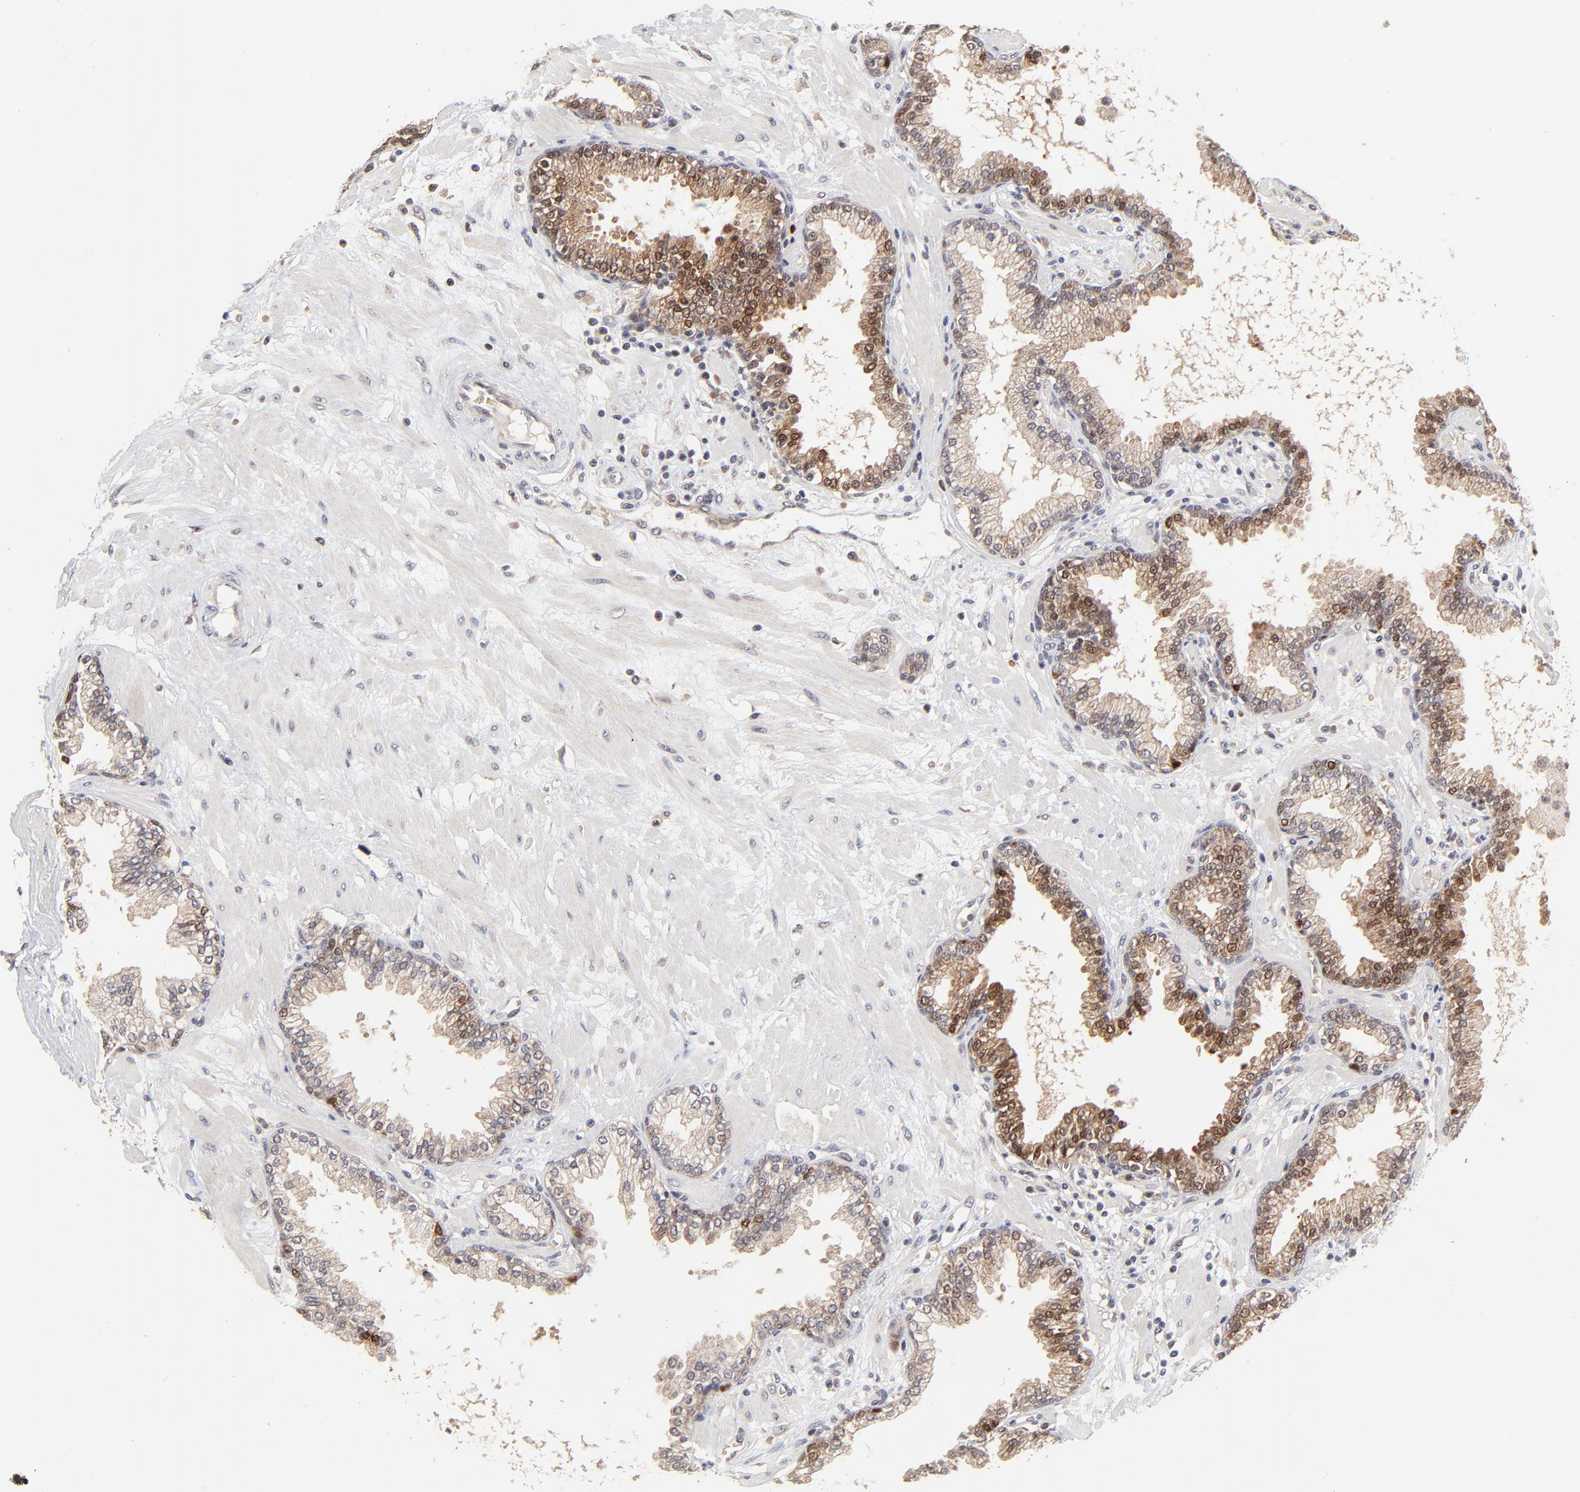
{"staining": {"intensity": "moderate", "quantity": ">75%", "location": "cytoplasmic/membranous"}, "tissue": "prostate", "cell_type": "Glandular cells", "image_type": "normal", "snomed": [{"axis": "morphology", "description": "Normal tissue, NOS"}, {"axis": "topography", "description": "Prostate"}], "caption": "Protein staining of normal prostate demonstrates moderate cytoplasmic/membranous staining in about >75% of glandular cells. The staining was performed using DAB, with brown indicating positive protein expression. Nuclei are stained blue with hematoxylin.", "gene": "FRMD8", "patient": {"sex": "male", "age": 64}}